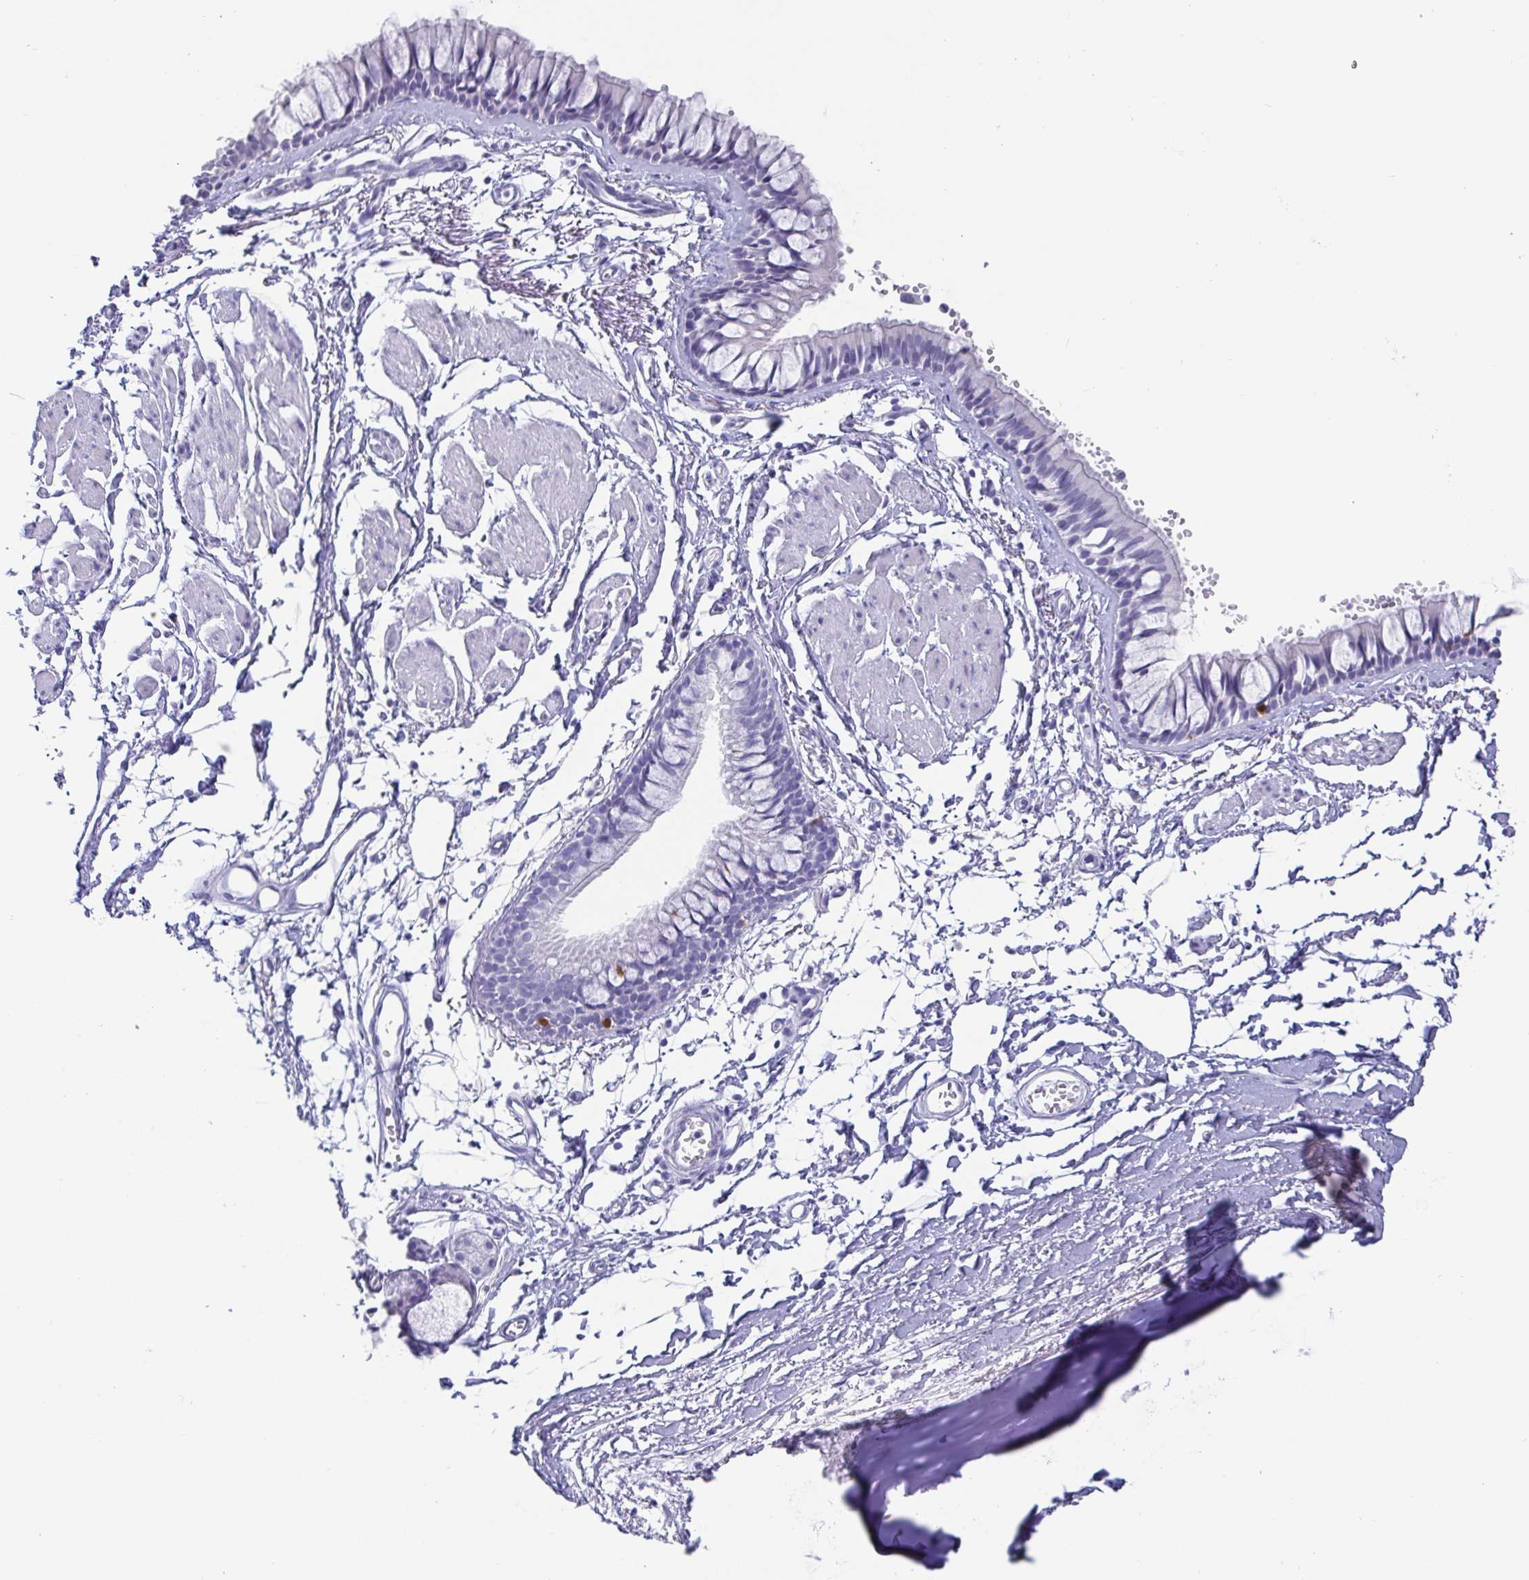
{"staining": {"intensity": "negative", "quantity": "none", "location": "none"}, "tissue": "bronchus", "cell_type": "Respiratory epithelial cells", "image_type": "normal", "snomed": [{"axis": "morphology", "description": "Normal tissue, NOS"}, {"axis": "topography", "description": "Cartilage tissue"}, {"axis": "topography", "description": "Bronchus"}, {"axis": "topography", "description": "Peripheral nerve tissue"}], "caption": "Immunohistochemistry (IHC) histopathology image of unremarkable human bronchus stained for a protein (brown), which demonstrates no expression in respiratory epithelial cells.", "gene": "SCGN", "patient": {"sex": "female", "age": 59}}